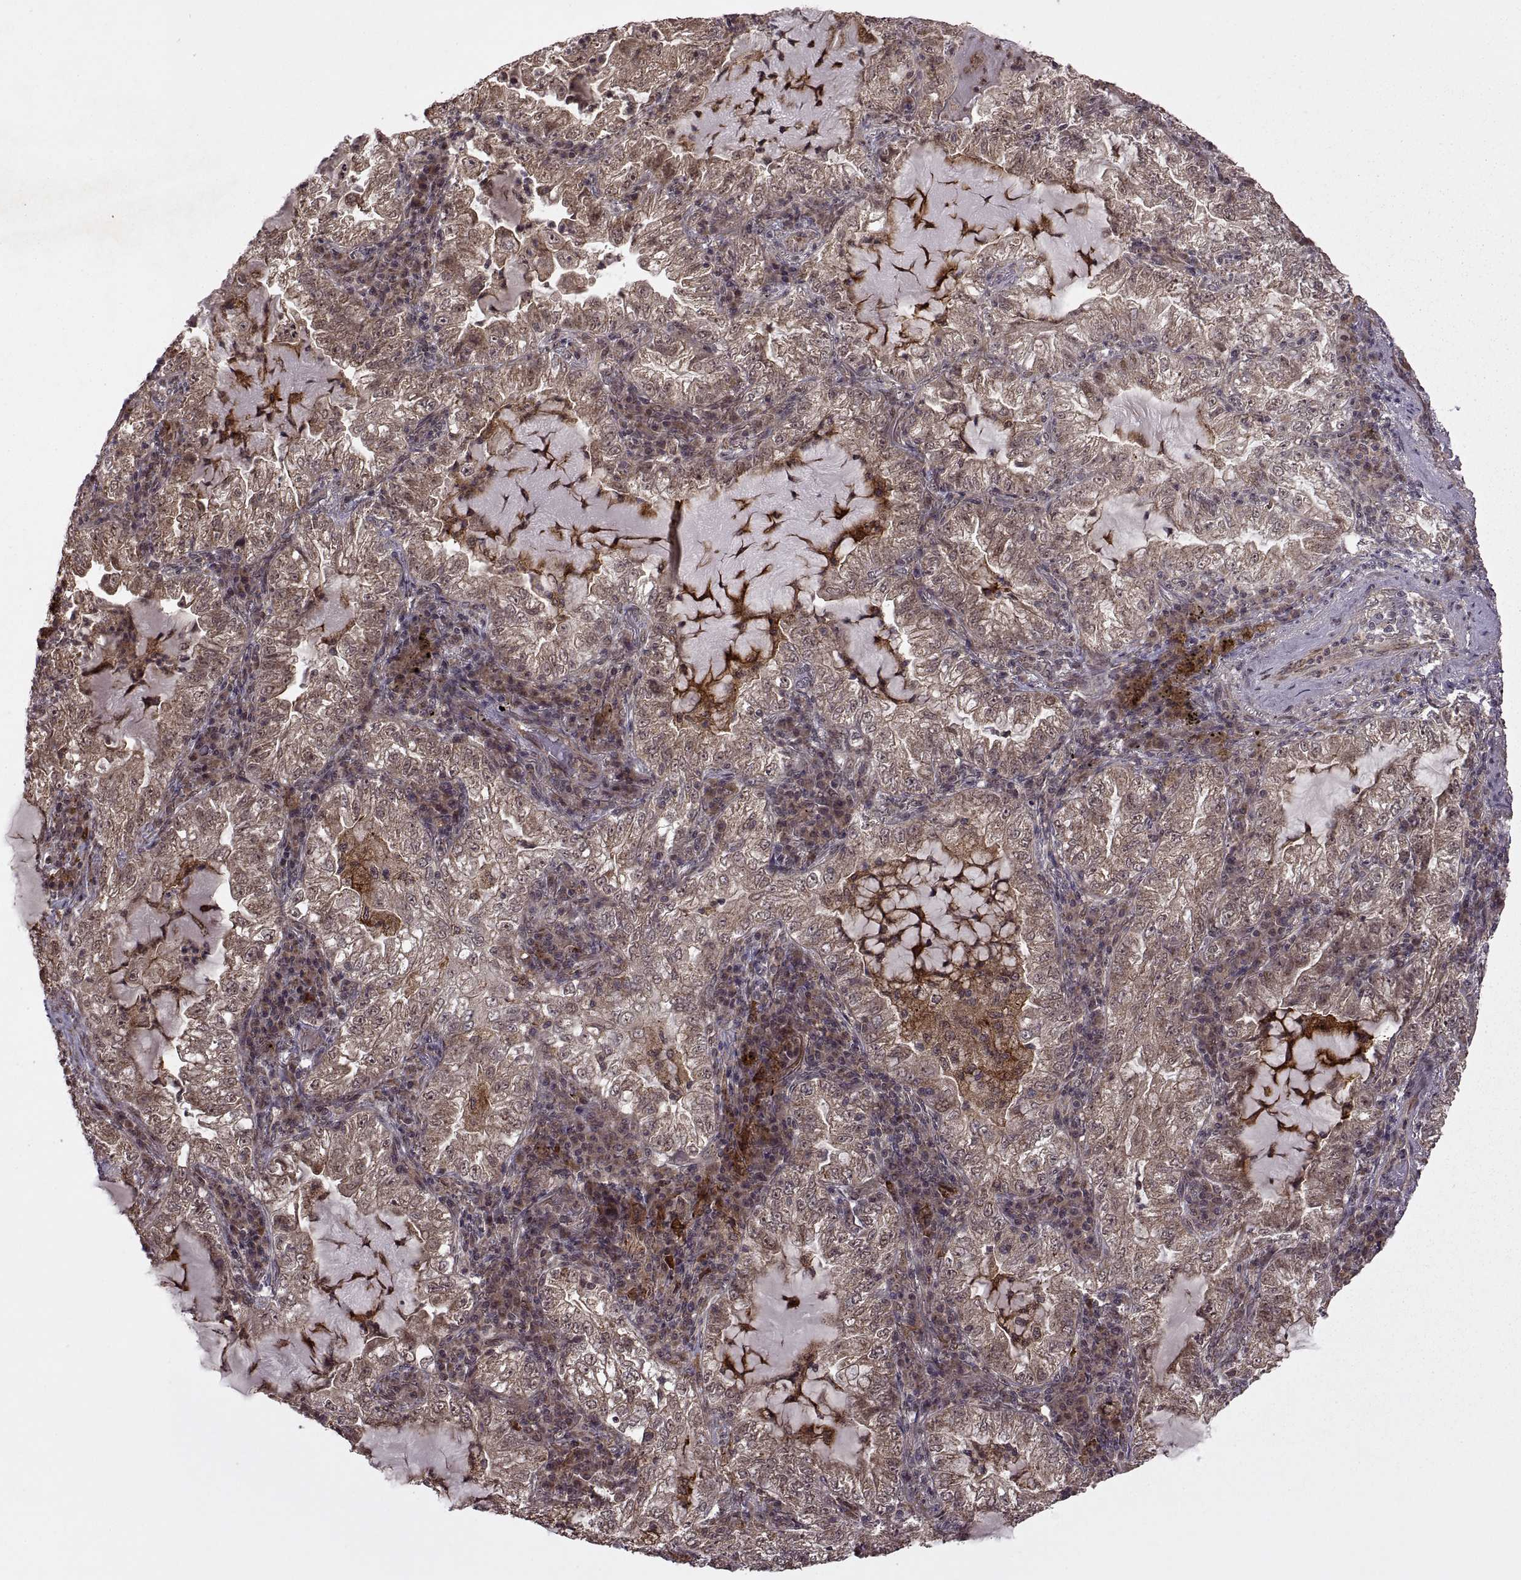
{"staining": {"intensity": "weak", "quantity": ">75%", "location": "cytoplasmic/membranous"}, "tissue": "lung cancer", "cell_type": "Tumor cells", "image_type": "cancer", "snomed": [{"axis": "morphology", "description": "Adenocarcinoma, NOS"}, {"axis": "topography", "description": "Lung"}], "caption": "Protein expression analysis of human lung adenocarcinoma reveals weak cytoplasmic/membranous positivity in about >75% of tumor cells.", "gene": "PTOV1", "patient": {"sex": "female", "age": 73}}